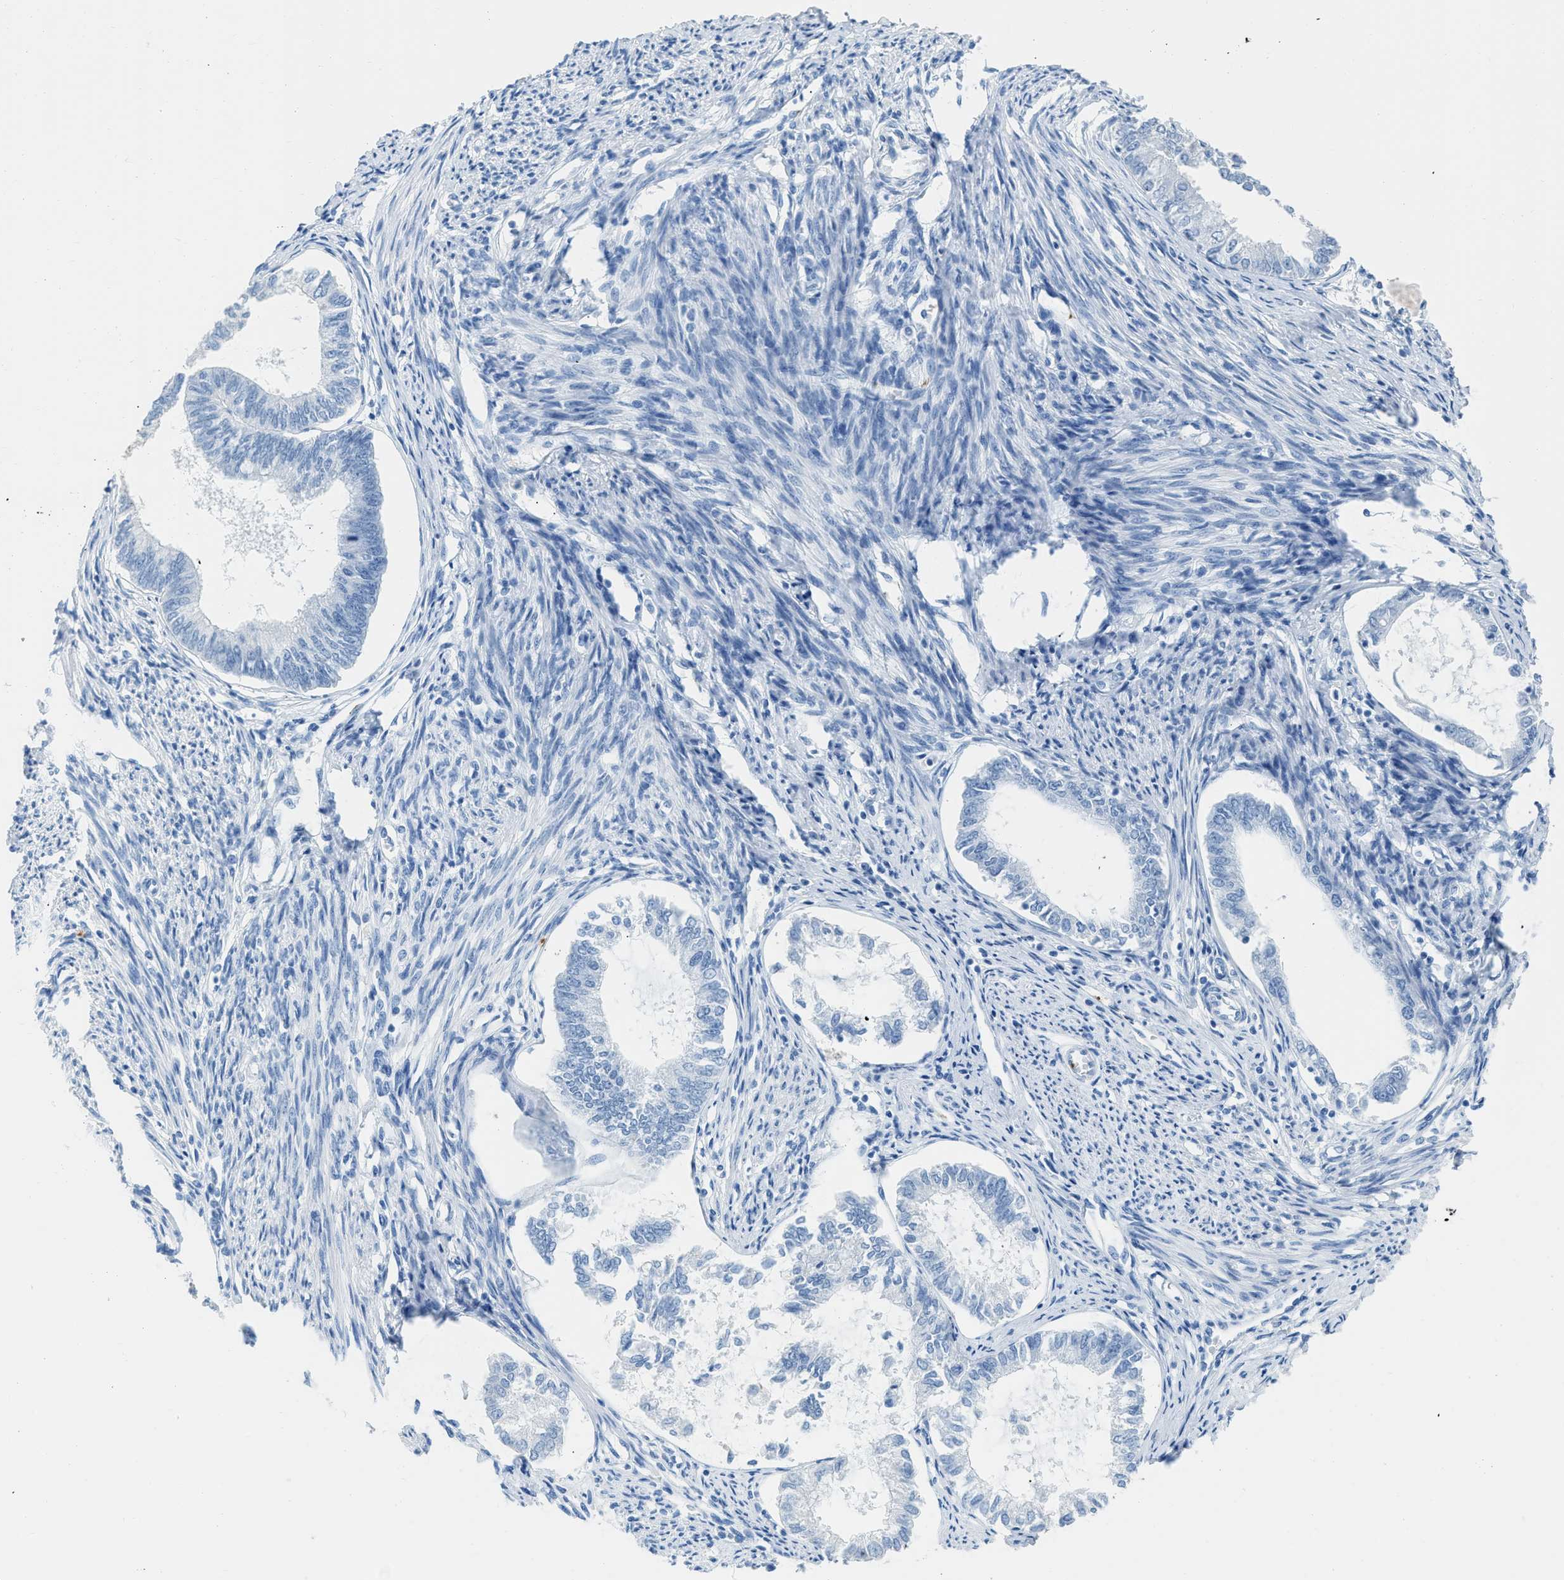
{"staining": {"intensity": "negative", "quantity": "none", "location": "none"}, "tissue": "endometrial cancer", "cell_type": "Tumor cells", "image_type": "cancer", "snomed": [{"axis": "morphology", "description": "Adenocarcinoma, NOS"}, {"axis": "topography", "description": "Endometrium"}], "caption": "Immunohistochemistry of endometrial cancer shows no staining in tumor cells.", "gene": "FAIM2", "patient": {"sex": "female", "age": 86}}